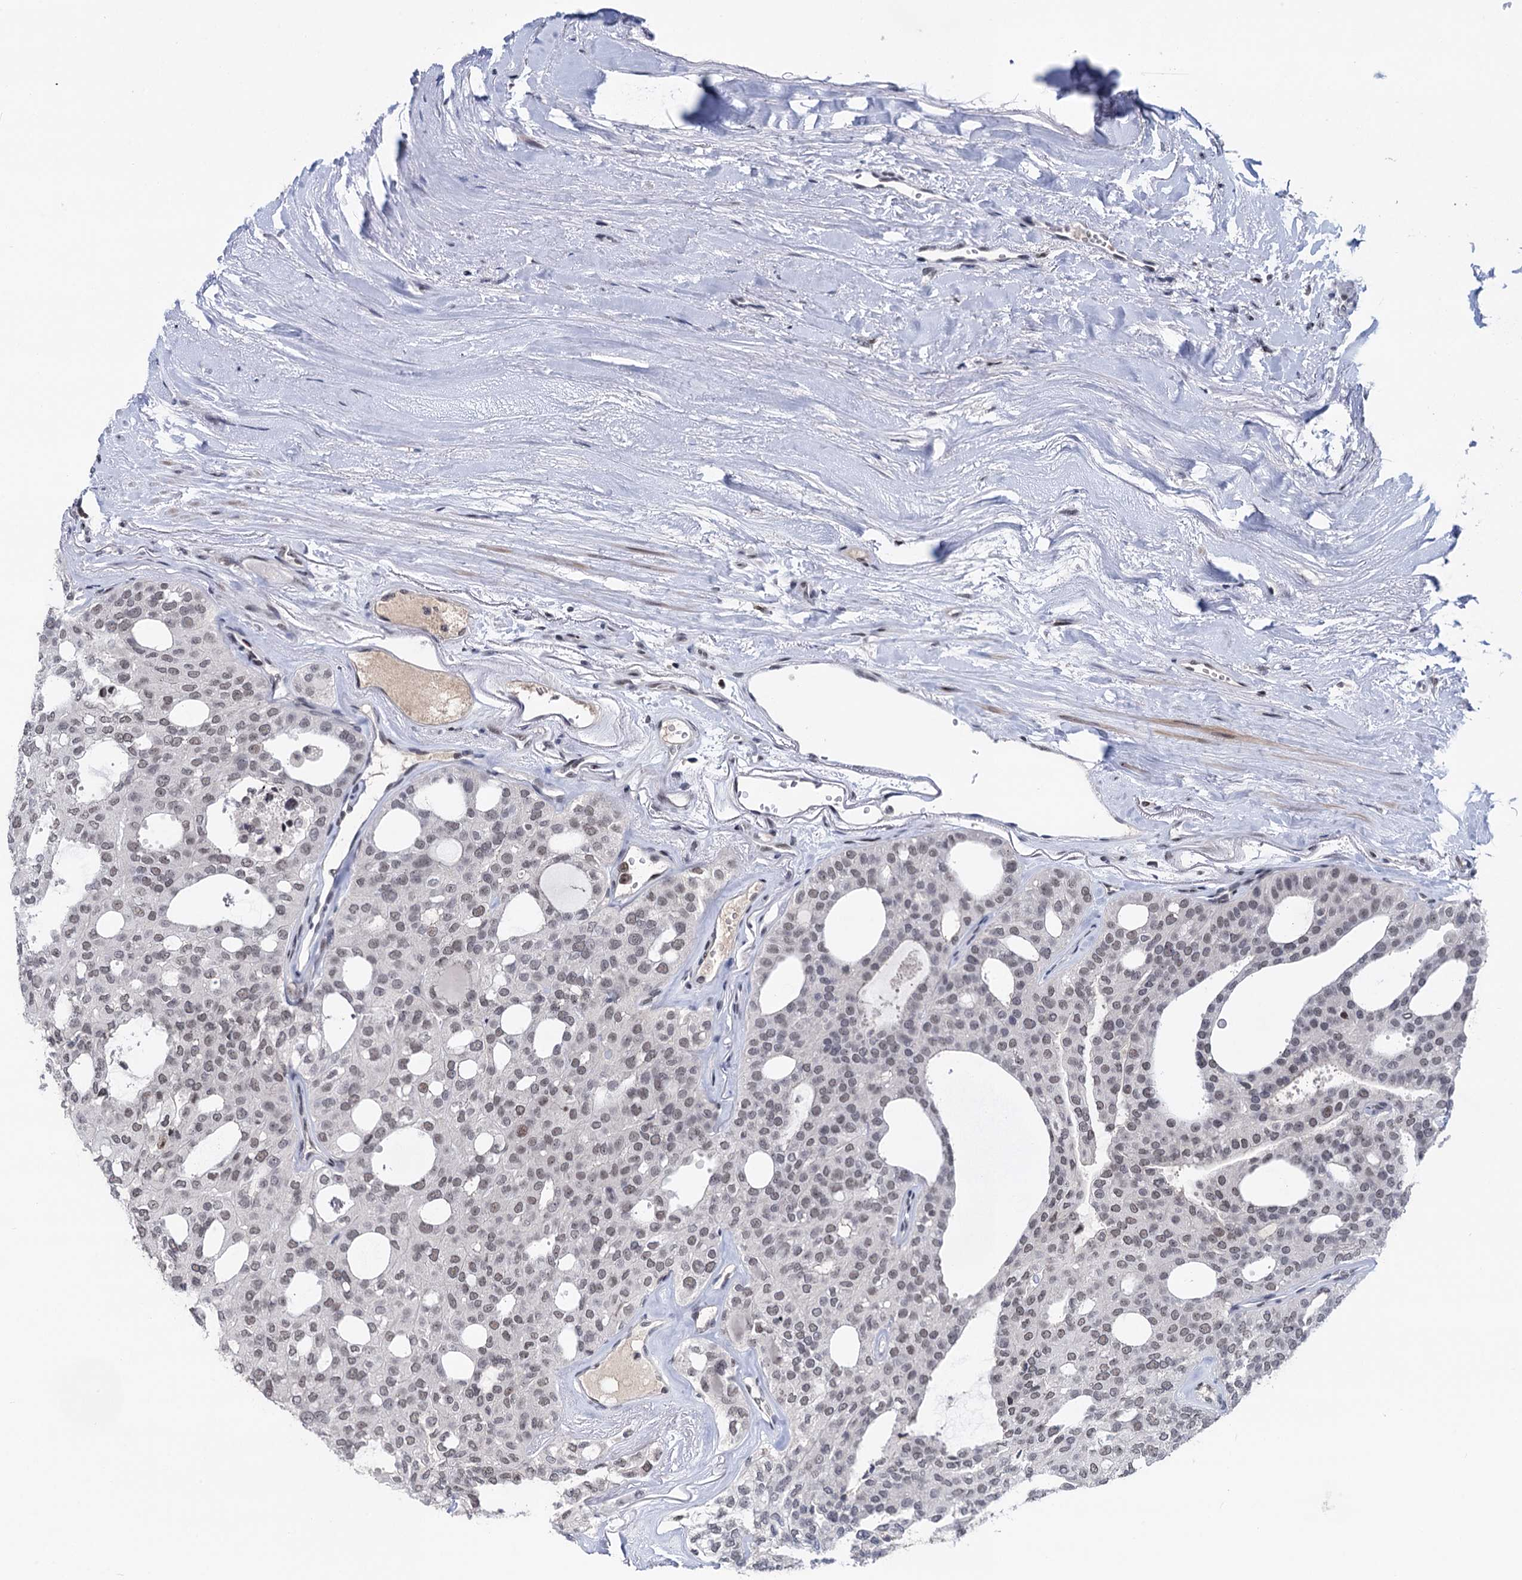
{"staining": {"intensity": "negative", "quantity": "none", "location": "none"}, "tissue": "thyroid cancer", "cell_type": "Tumor cells", "image_type": "cancer", "snomed": [{"axis": "morphology", "description": "Follicular adenoma carcinoma, NOS"}, {"axis": "topography", "description": "Thyroid gland"}], "caption": "Tumor cells show no significant protein positivity in thyroid follicular adenoma carcinoma.", "gene": "ZCCHC10", "patient": {"sex": "male", "age": 75}}